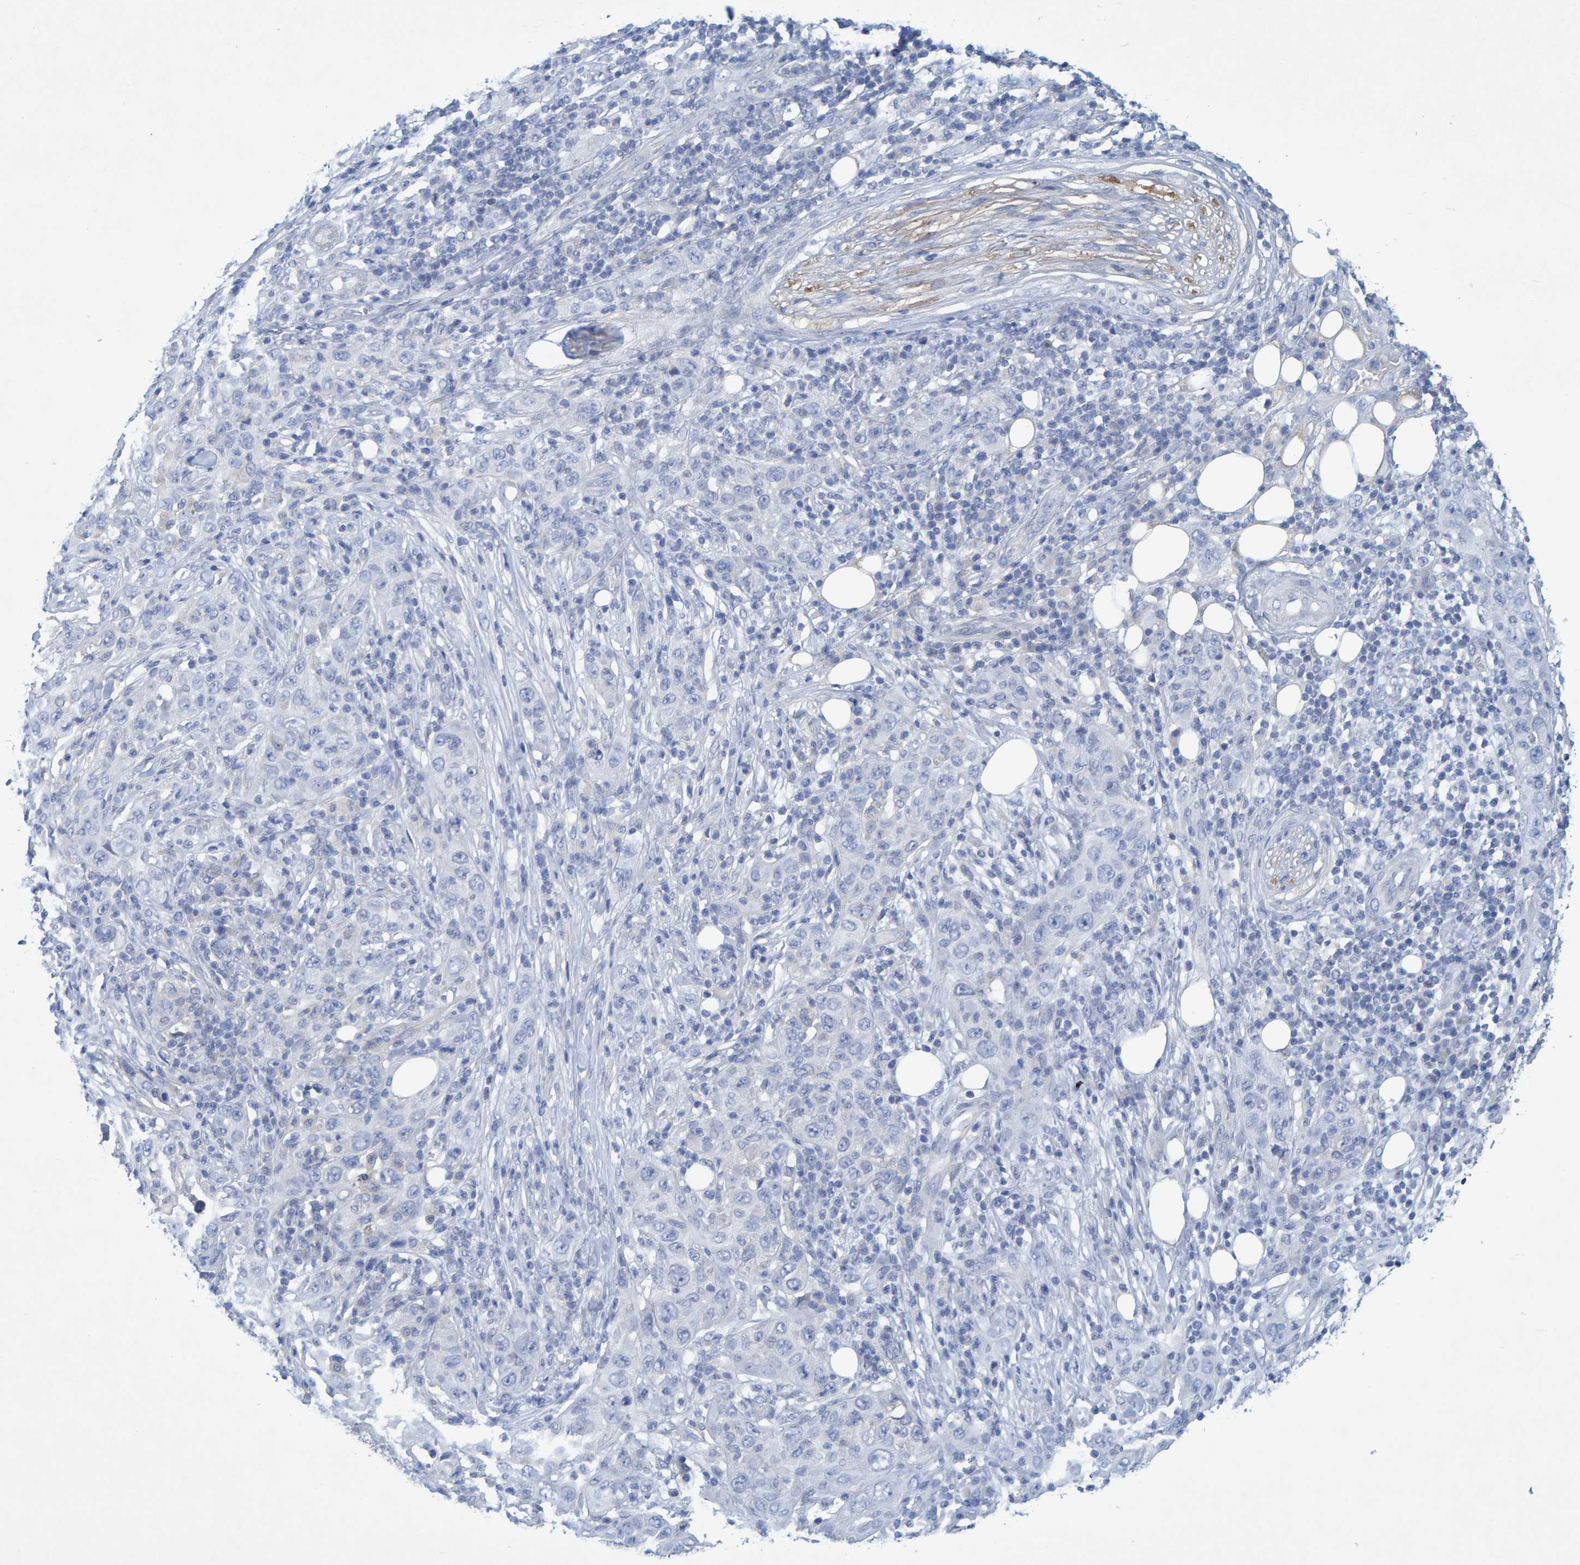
{"staining": {"intensity": "negative", "quantity": "none", "location": "none"}, "tissue": "skin cancer", "cell_type": "Tumor cells", "image_type": "cancer", "snomed": [{"axis": "morphology", "description": "Squamous cell carcinoma, NOS"}, {"axis": "topography", "description": "Skin"}], "caption": "A photomicrograph of squamous cell carcinoma (skin) stained for a protein demonstrates no brown staining in tumor cells. (Brightfield microscopy of DAB (3,3'-diaminobenzidine) IHC at high magnification).", "gene": "ALAD", "patient": {"sex": "female", "age": 88}}